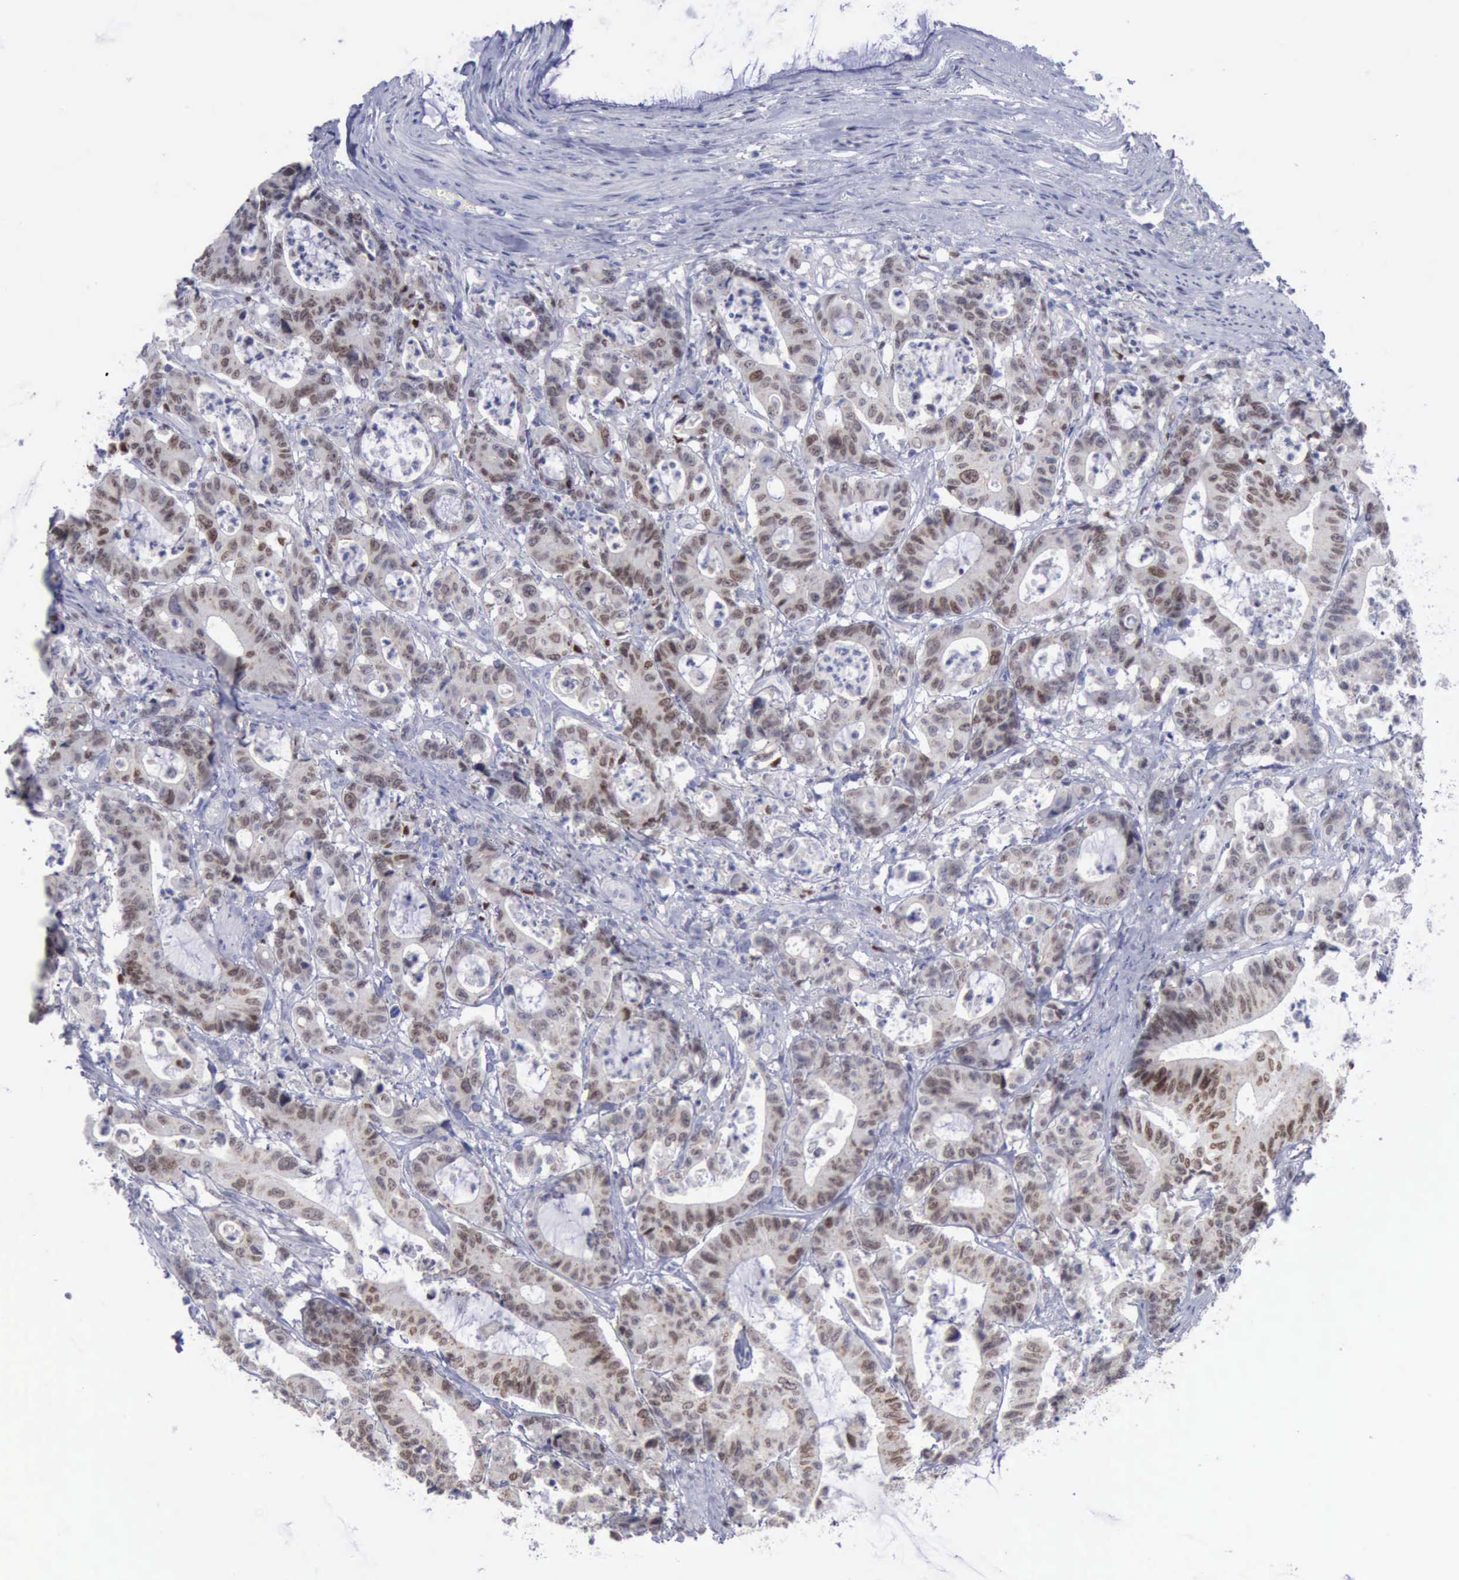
{"staining": {"intensity": "moderate", "quantity": ">75%", "location": "nuclear"}, "tissue": "colorectal cancer", "cell_type": "Tumor cells", "image_type": "cancer", "snomed": [{"axis": "morphology", "description": "Adenocarcinoma, NOS"}, {"axis": "topography", "description": "Colon"}], "caption": "Moderate nuclear positivity for a protein is seen in about >75% of tumor cells of colorectal adenocarcinoma using immunohistochemistry.", "gene": "SATB2", "patient": {"sex": "female", "age": 84}}